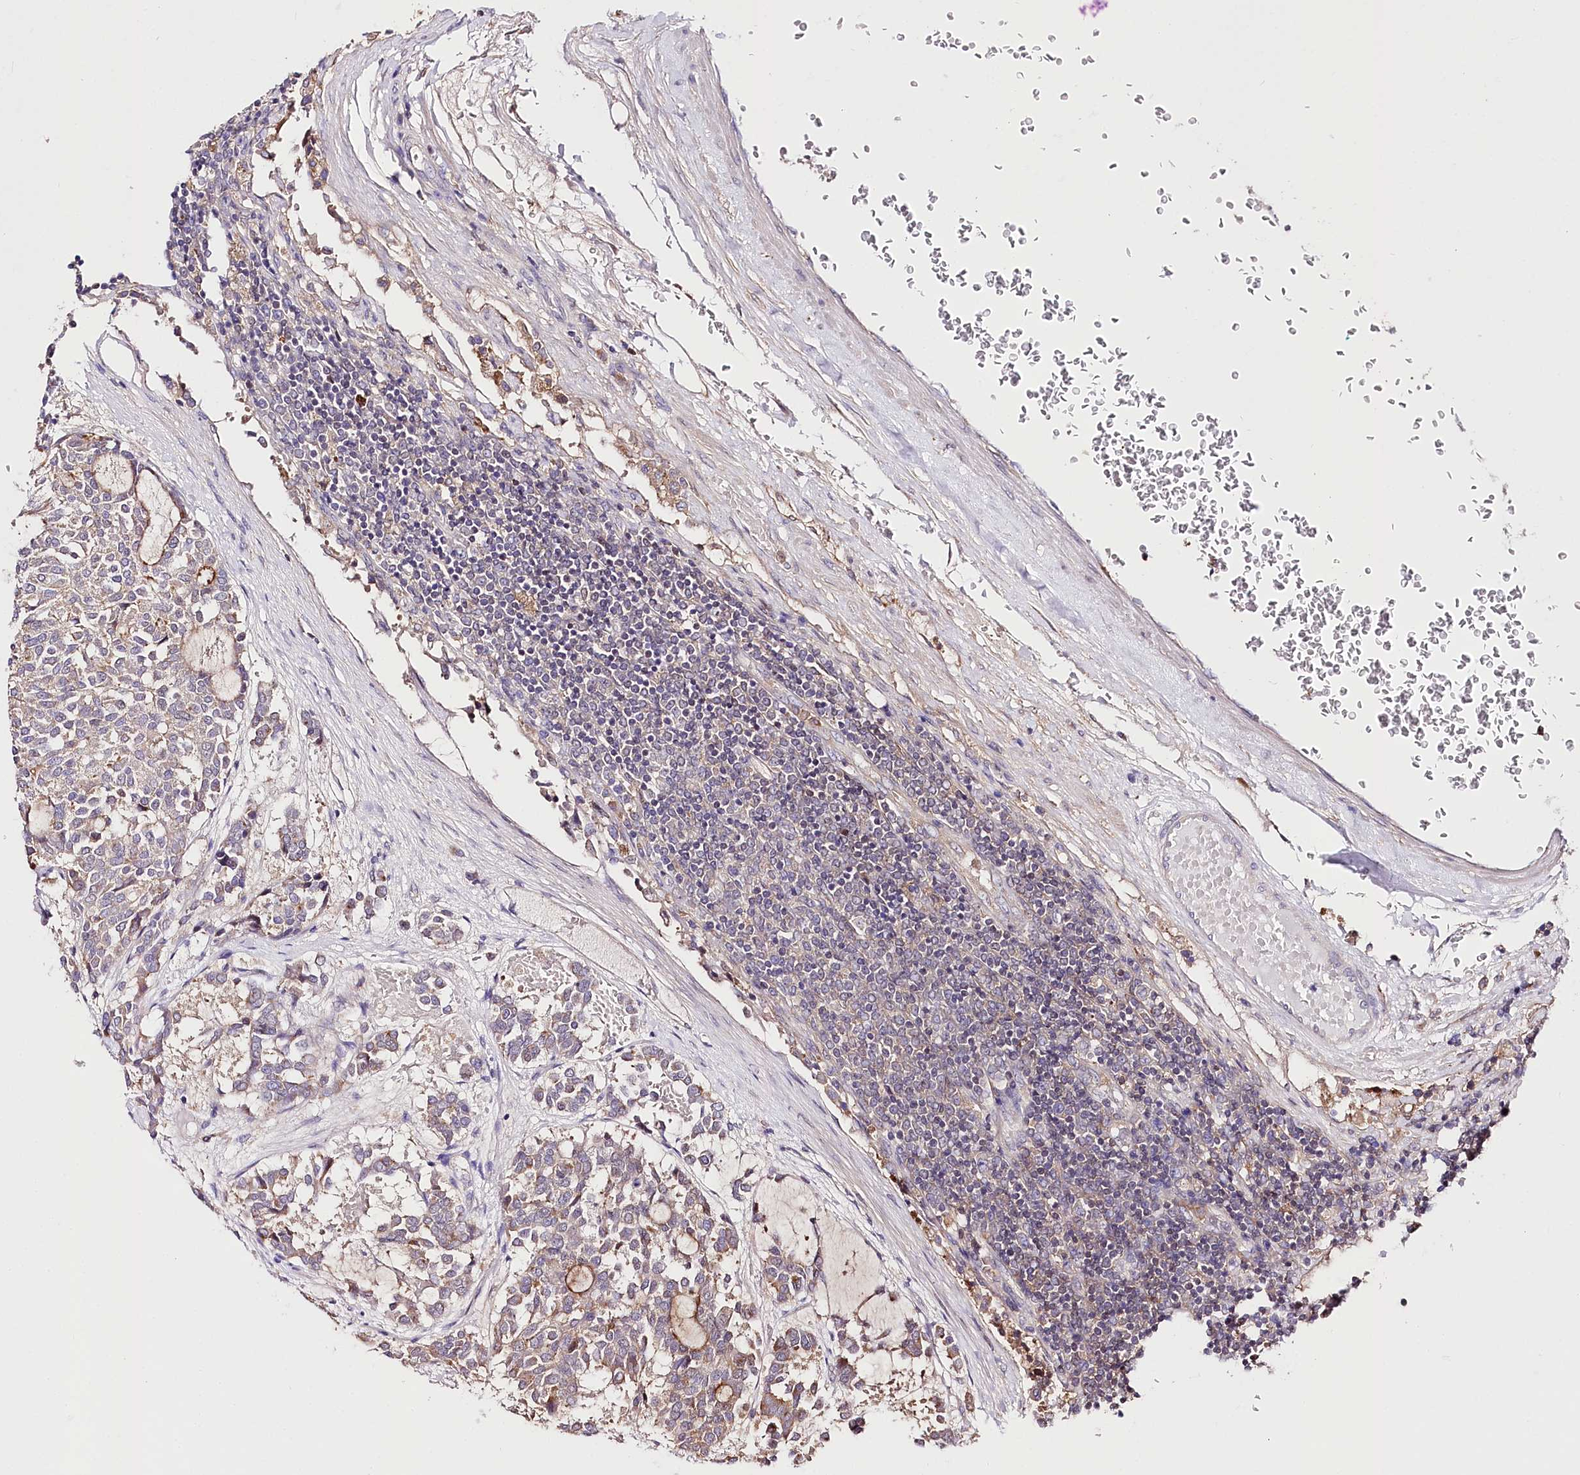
{"staining": {"intensity": "weak", "quantity": "25%-75%", "location": "cytoplasmic/membranous"}, "tissue": "carcinoid", "cell_type": "Tumor cells", "image_type": "cancer", "snomed": [{"axis": "morphology", "description": "Carcinoid, malignant, NOS"}, {"axis": "topography", "description": "Pancreas"}], "caption": "This photomicrograph shows carcinoid stained with immunohistochemistry to label a protein in brown. The cytoplasmic/membranous of tumor cells show weak positivity for the protein. Nuclei are counter-stained blue.", "gene": "UGP2", "patient": {"sex": "female", "age": 54}}